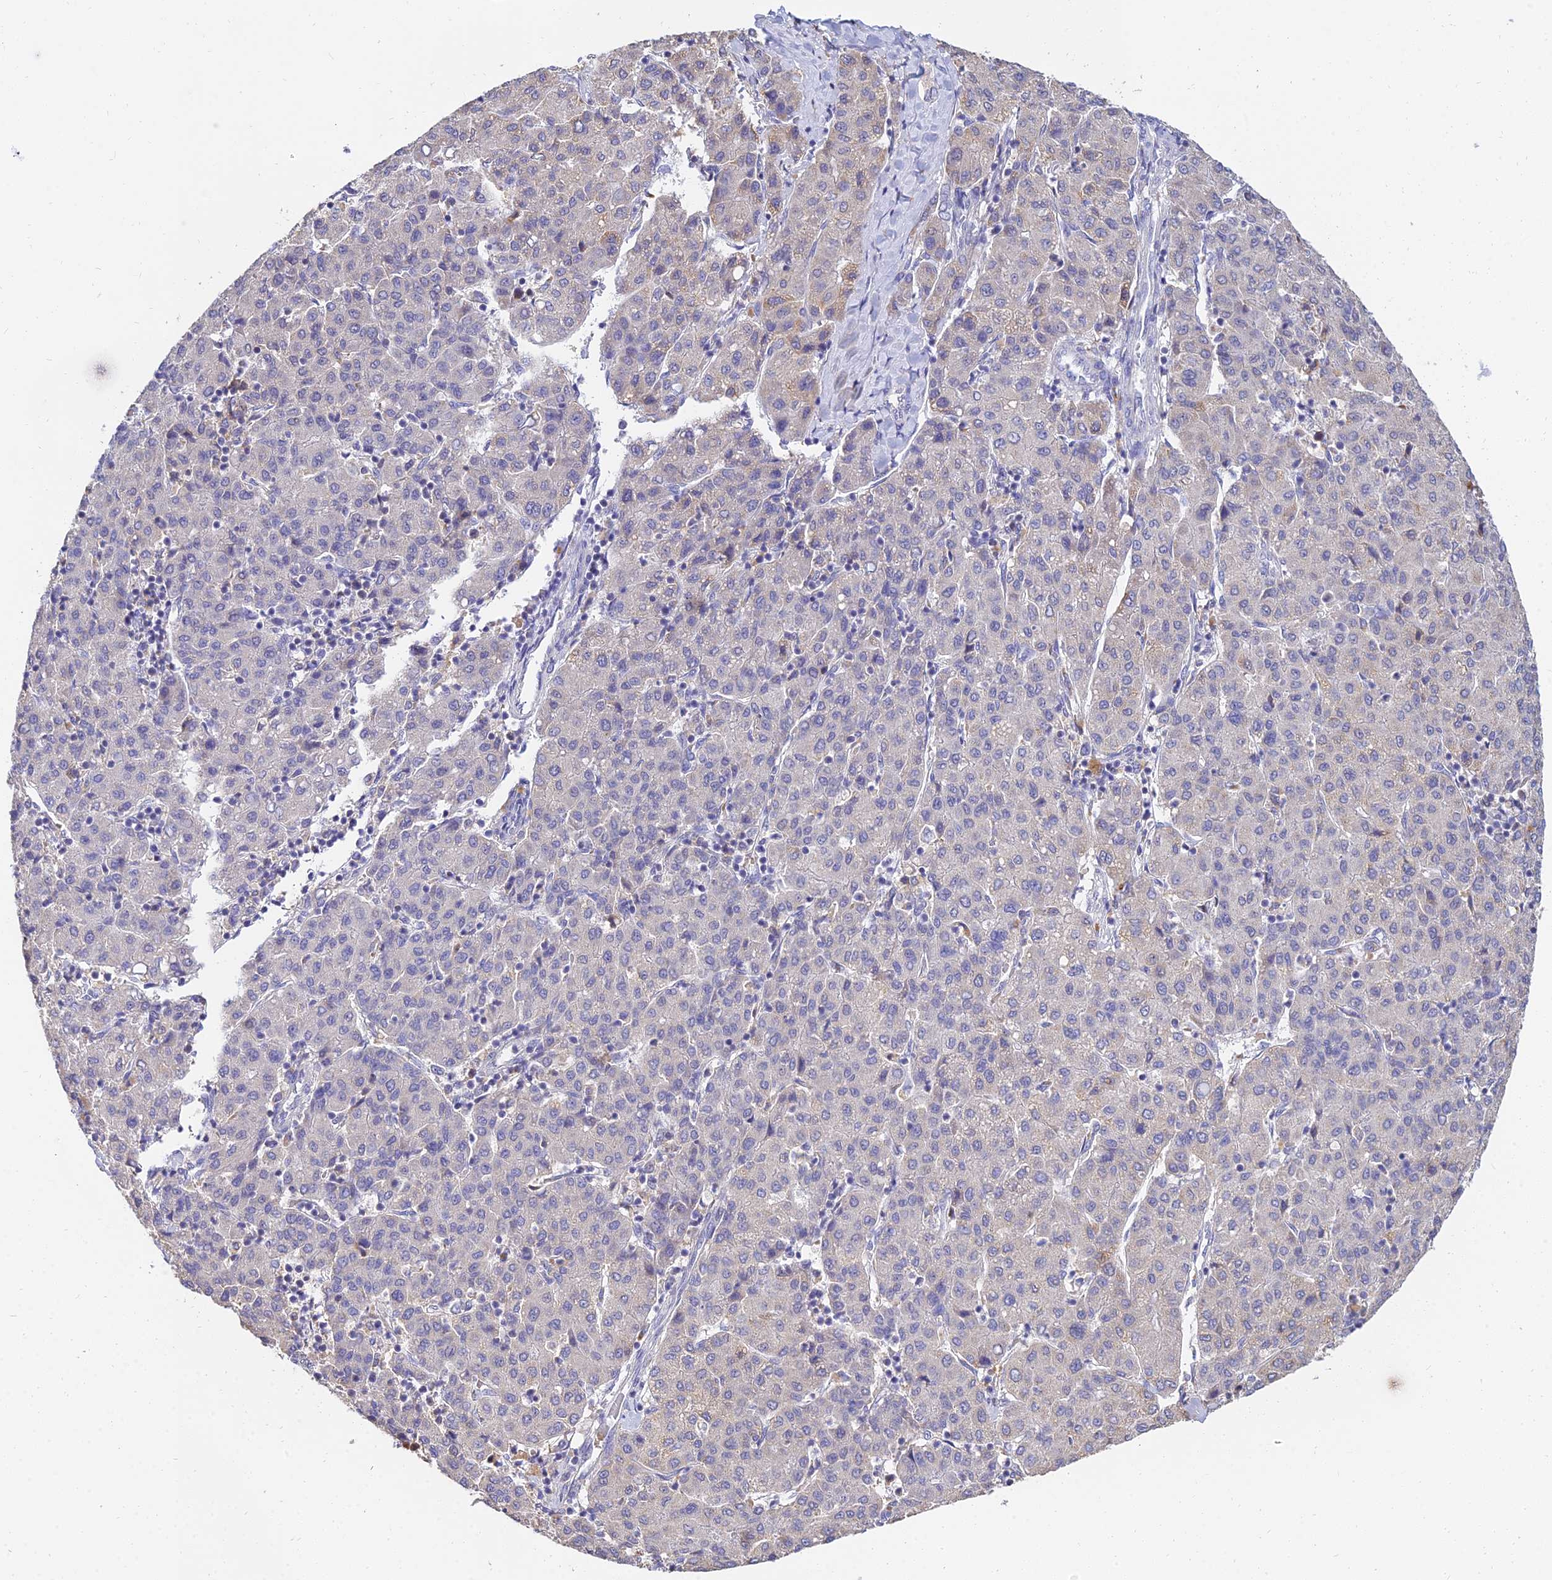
{"staining": {"intensity": "weak", "quantity": "<25%", "location": "cytoplasmic/membranous"}, "tissue": "liver cancer", "cell_type": "Tumor cells", "image_type": "cancer", "snomed": [{"axis": "morphology", "description": "Carcinoma, Hepatocellular, NOS"}, {"axis": "topography", "description": "Liver"}], "caption": "The histopathology image demonstrates no significant positivity in tumor cells of liver cancer (hepatocellular carcinoma).", "gene": "ARL8B", "patient": {"sex": "male", "age": 65}}